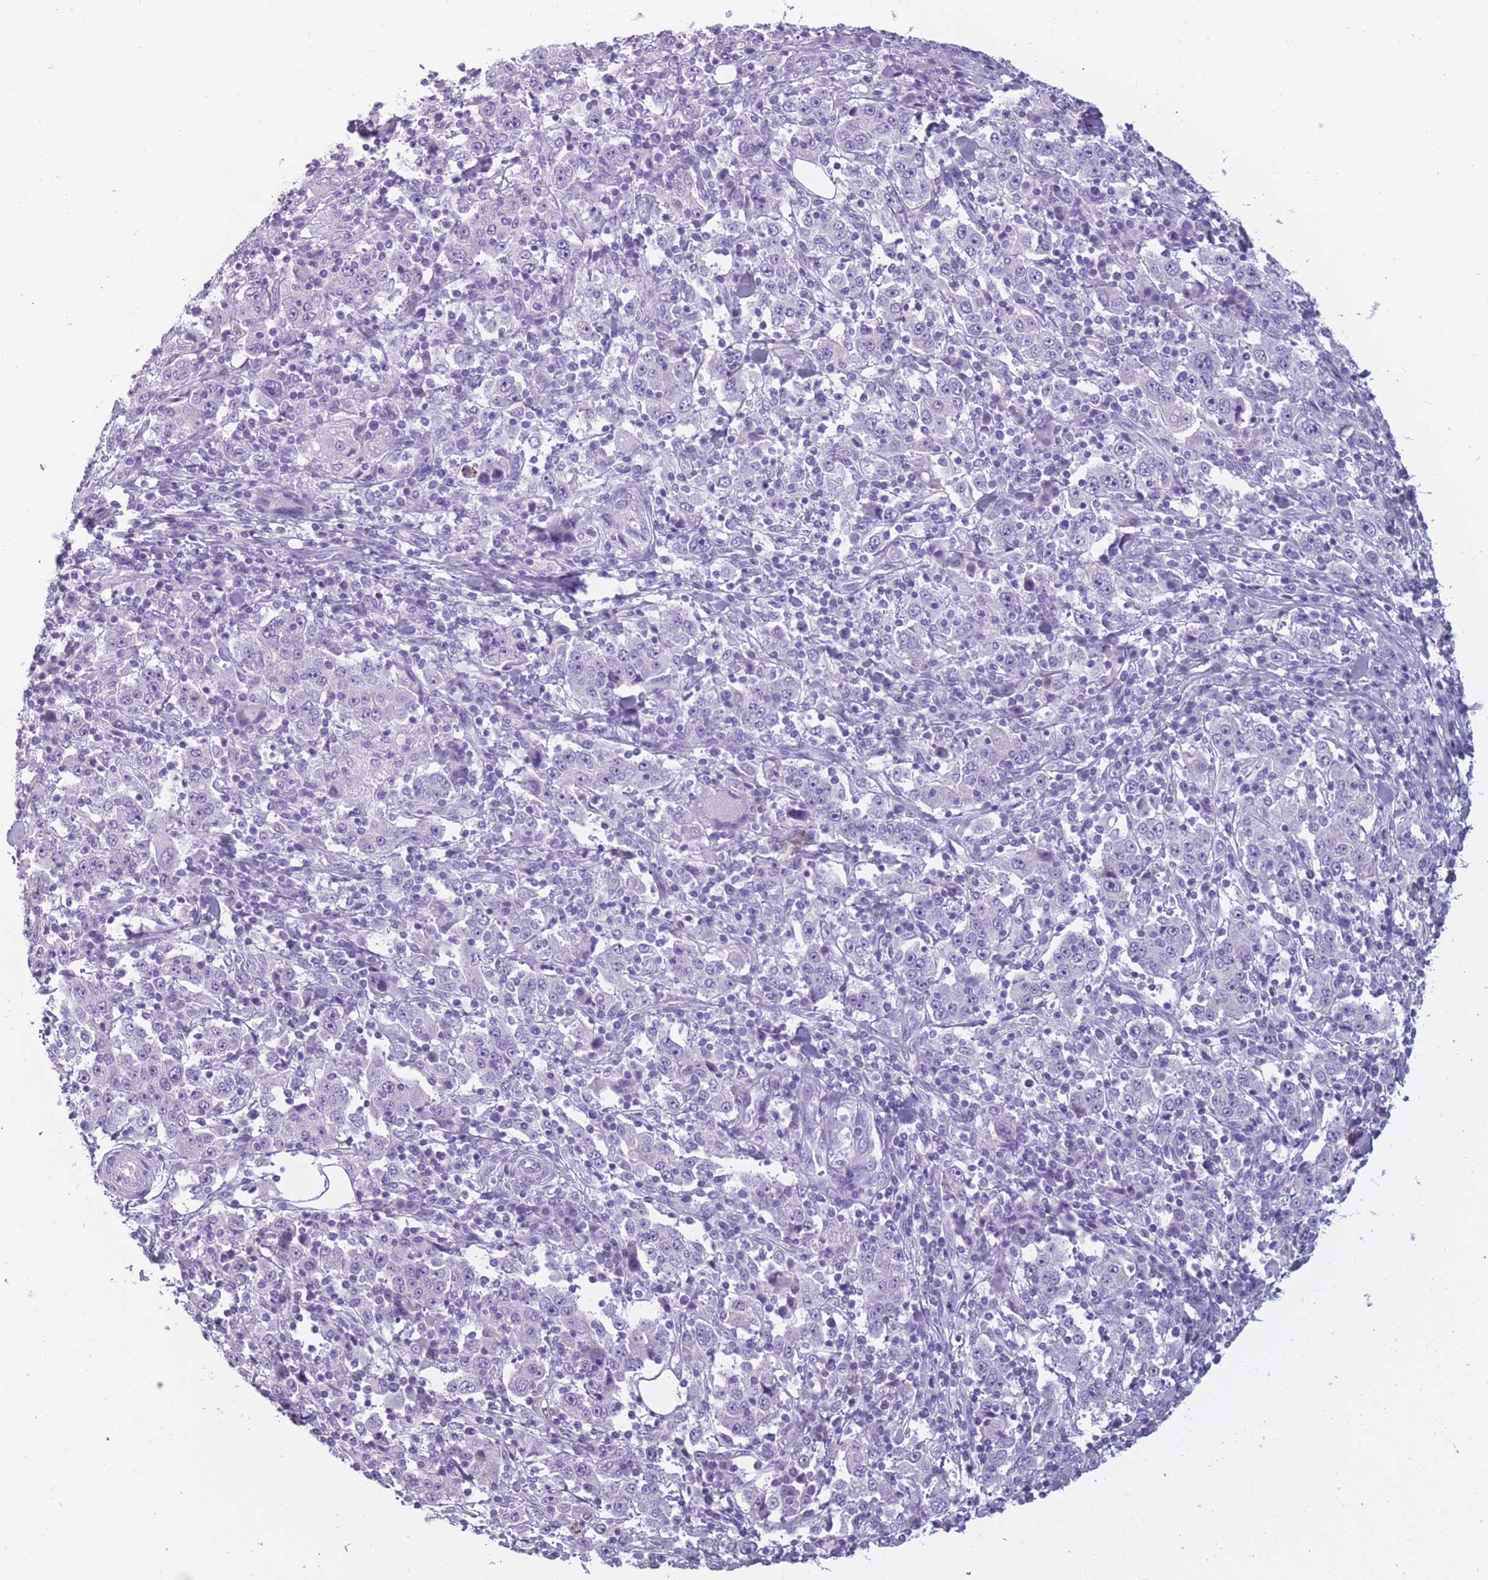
{"staining": {"intensity": "negative", "quantity": "none", "location": "none"}, "tissue": "stomach cancer", "cell_type": "Tumor cells", "image_type": "cancer", "snomed": [{"axis": "morphology", "description": "Normal tissue, NOS"}, {"axis": "morphology", "description": "Adenocarcinoma, NOS"}, {"axis": "topography", "description": "Stomach, upper"}, {"axis": "topography", "description": "Stomach"}], "caption": "This is an immunohistochemistry micrograph of stomach adenocarcinoma. There is no staining in tumor cells.", "gene": "PPFIA3", "patient": {"sex": "male", "age": 59}}